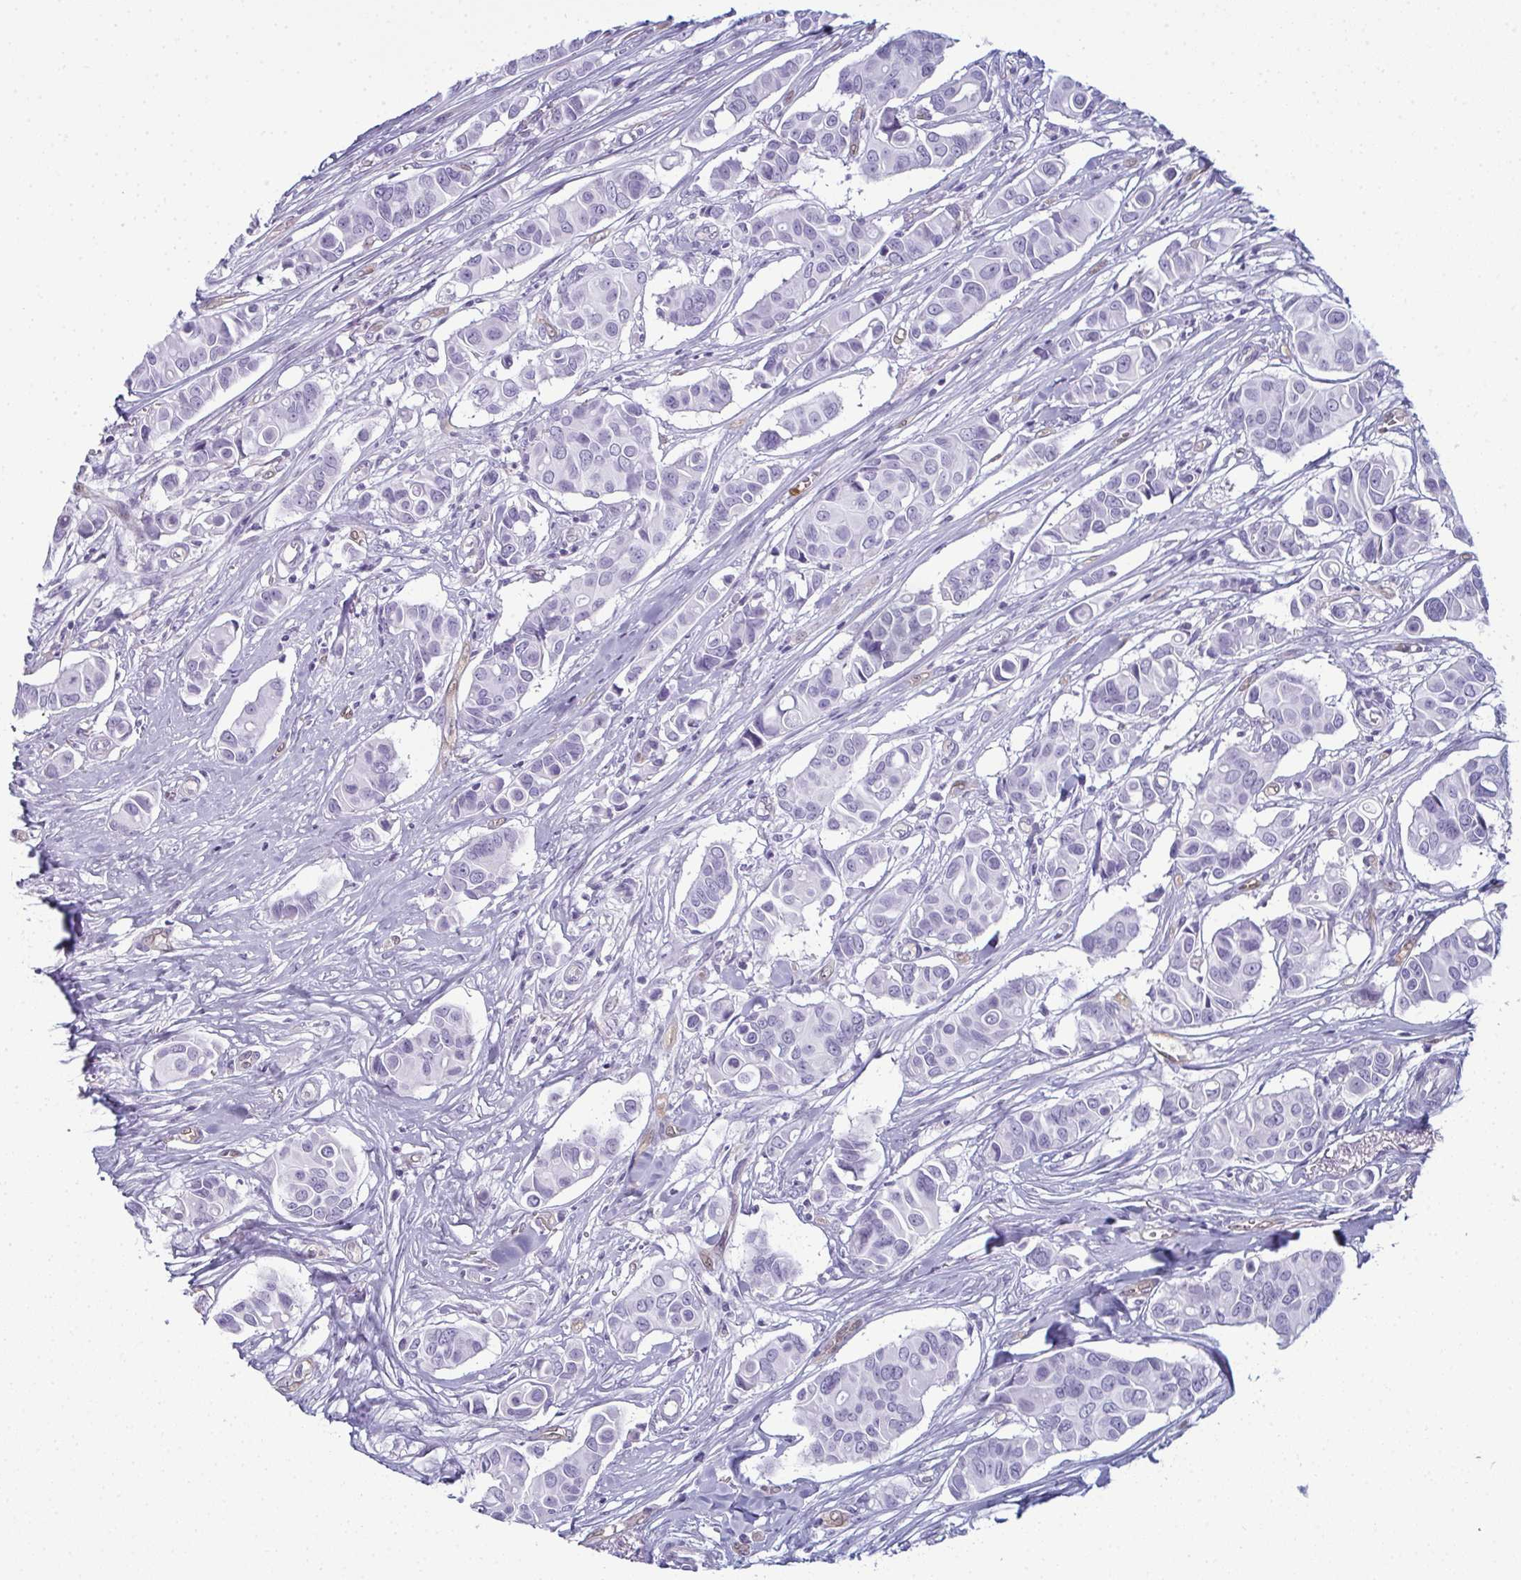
{"staining": {"intensity": "negative", "quantity": "none", "location": "none"}, "tissue": "breast cancer", "cell_type": "Tumor cells", "image_type": "cancer", "snomed": [{"axis": "morphology", "description": "Normal tissue, NOS"}, {"axis": "morphology", "description": "Duct carcinoma"}, {"axis": "topography", "description": "Skin"}, {"axis": "topography", "description": "Breast"}], "caption": "Histopathology image shows no protein staining in tumor cells of breast cancer tissue.", "gene": "CDA", "patient": {"sex": "female", "age": 54}}